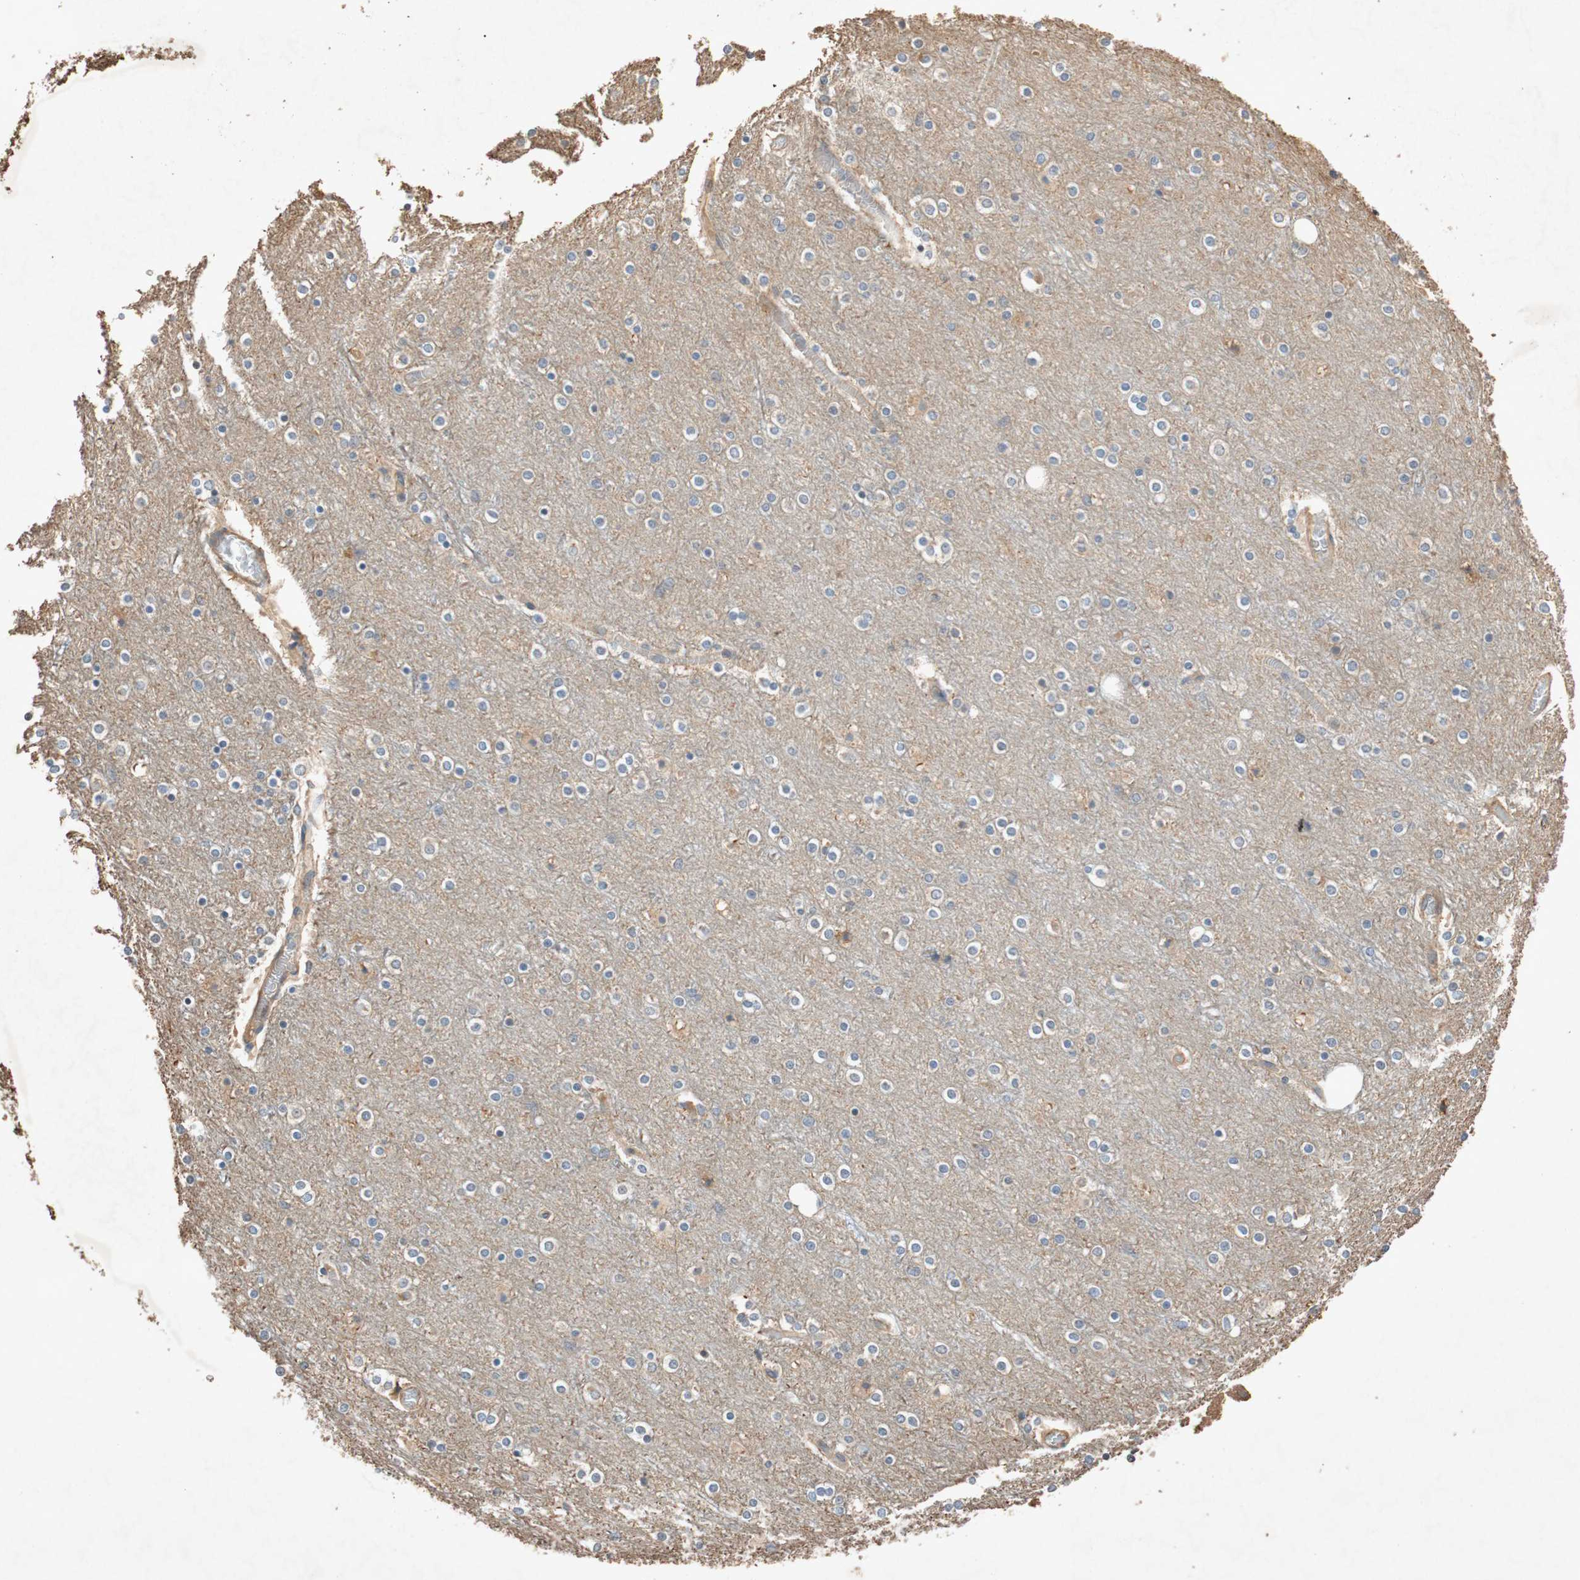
{"staining": {"intensity": "weak", "quantity": ">75%", "location": "cytoplasmic/membranous"}, "tissue": "cerebral cortex", "cell_type": "Endothelial cells", "image_type": "normal", "snomed": [{"axis": "morphology", "description": "Normal tissue, NOS"}, {"axis": "topography", "description": "Cerebral cortex"}], "caption": "A high-resolution micrograph shows IHC staining of unremarkable cerebral cortex, which demonstrates weak cytoplasmic/membranous positivity in about >75% of endothelial cells. (Brightfield microscopy of DAB IHC at high magnification).", "gene": "TUBB", "patient": {"sex": "female", "age": 54}}